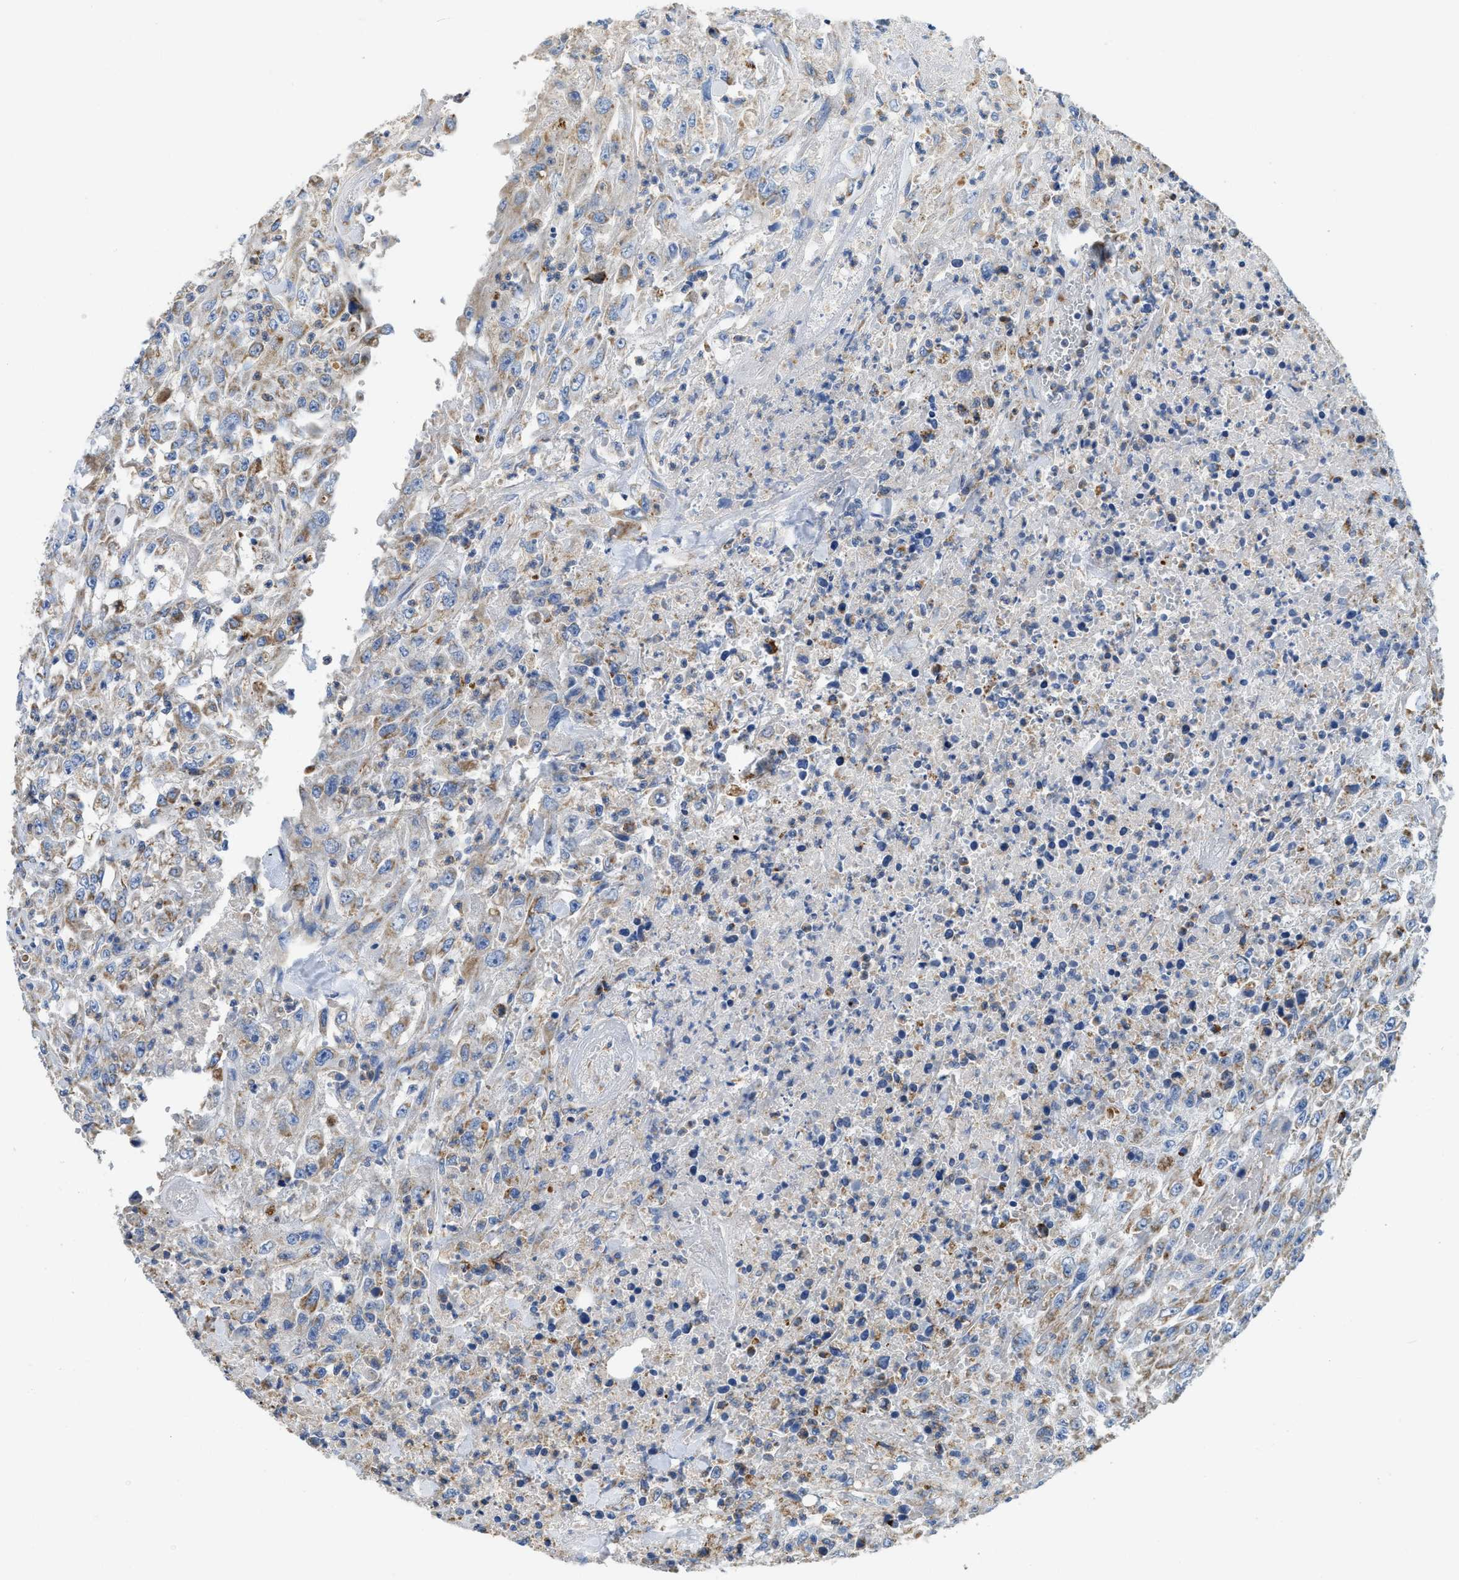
{"staining": {"intensity": "weak", "quantity": "25%-75%", "location": "cytoplasmic/membranous"}, "tissue": "urothelial cancer", "cell_type": "Tumor cells", "image_type": "cancer", "snomed": [{"axis": "morphology", "description": "Urothelial carcinoma, High grade"}, {"axis": "topography", "description": "Urinary bladder"}], "caption": "Protein expression analysis of urothelial cancer displays weak cytoplasmic/membranous expression in approximately 25%-75% of tumor cells. (DAB = brown stain, brightfield microscopy at high magnification).", "gene": "SLC25A13", "patient": {"sex": "male", "age": 46}}